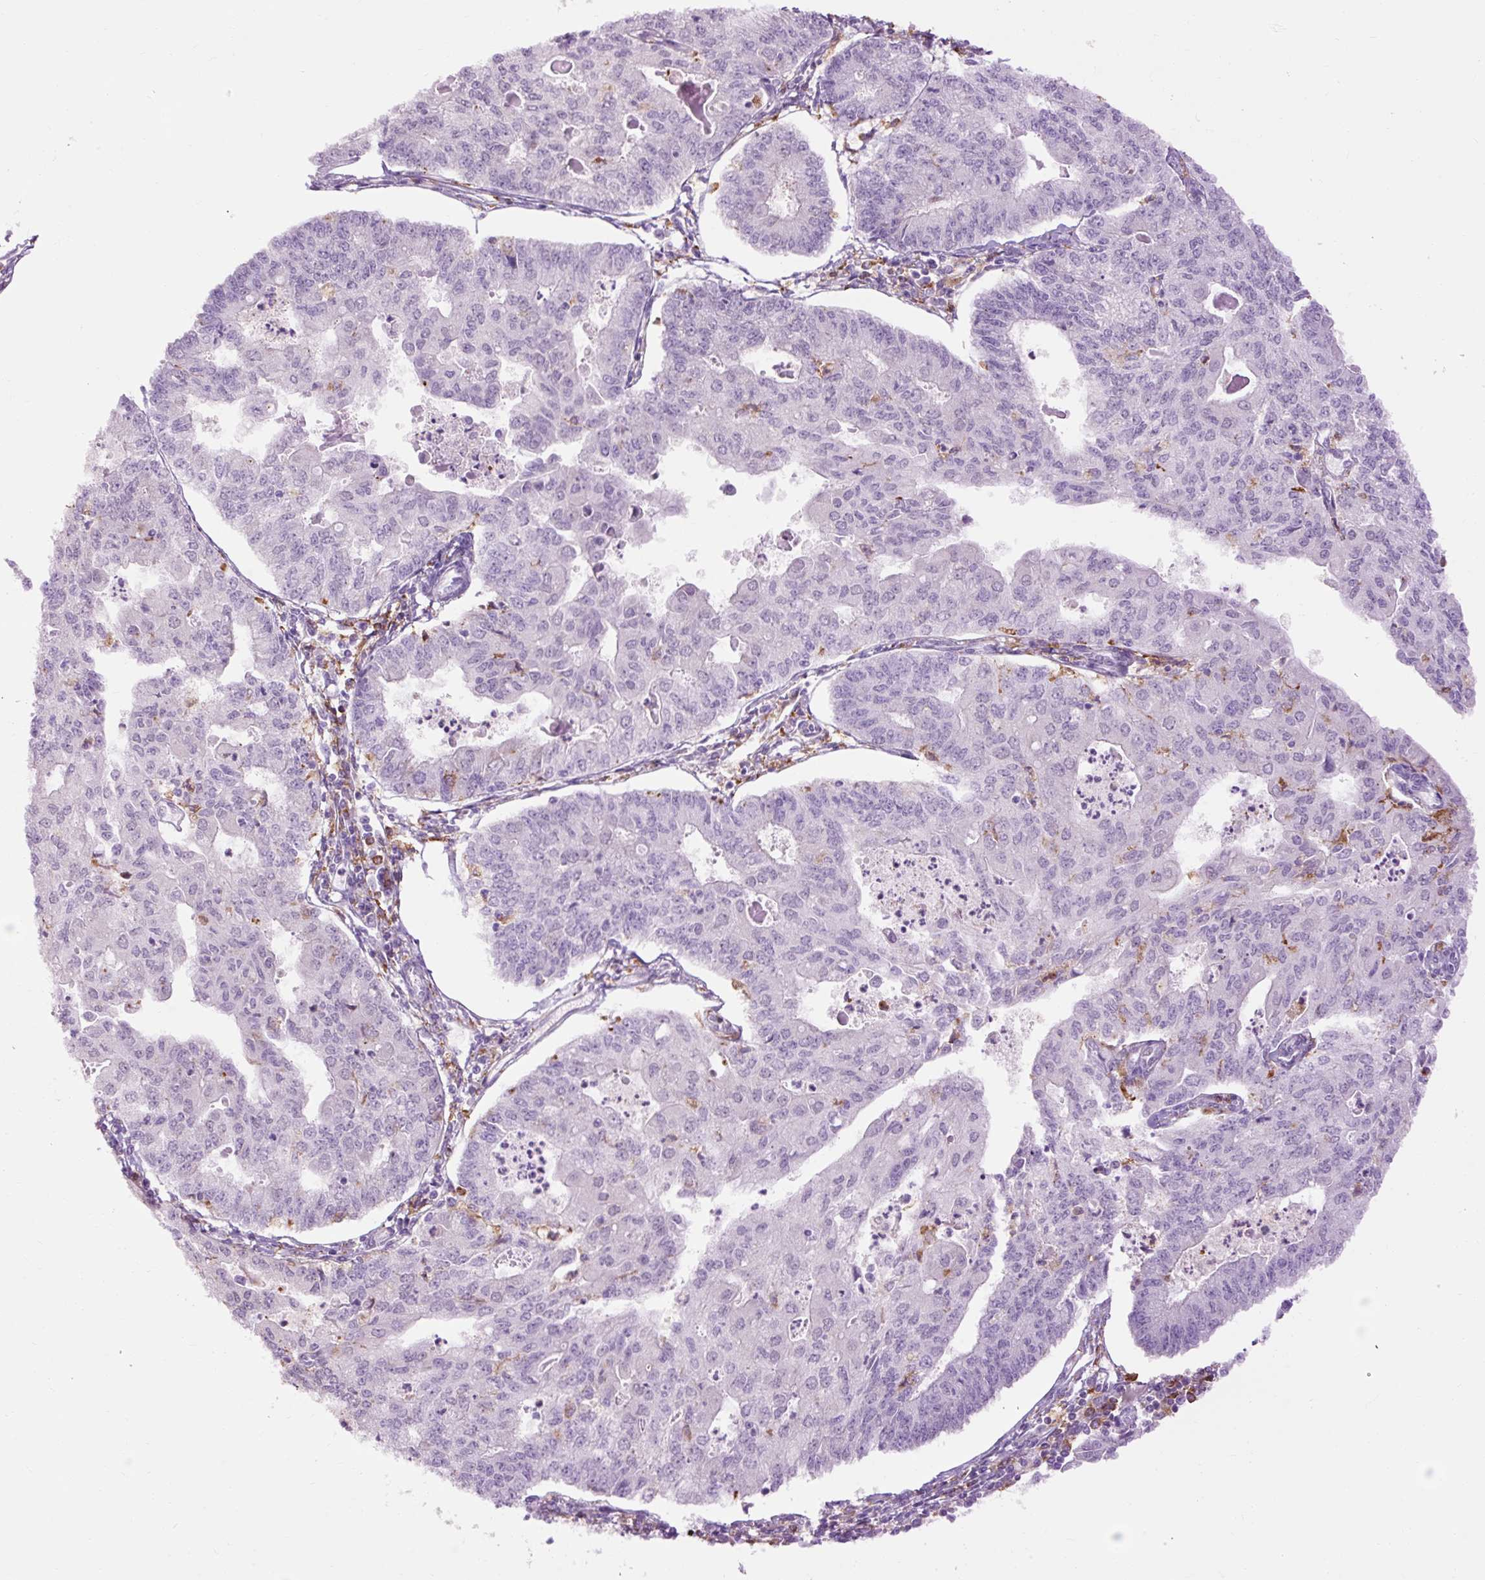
{"staining": {"intensity": "negative", "quantity": "none", "location": "none"}, "tissue": "endometrial cancer", "cell_type": "Tumor cells", "image_type": "cancer", "snomed": [{"axis": "morphology", "description": "Adenocarcinoma, NOS"}, {"axis": "topography", "description": "Endometrium"}], "caption": "There is no significant positivity in tumor cells of adenocarcinoma (endometrial).", "gene": "LY86", "patient": {"sex": "female", "age": 56}}